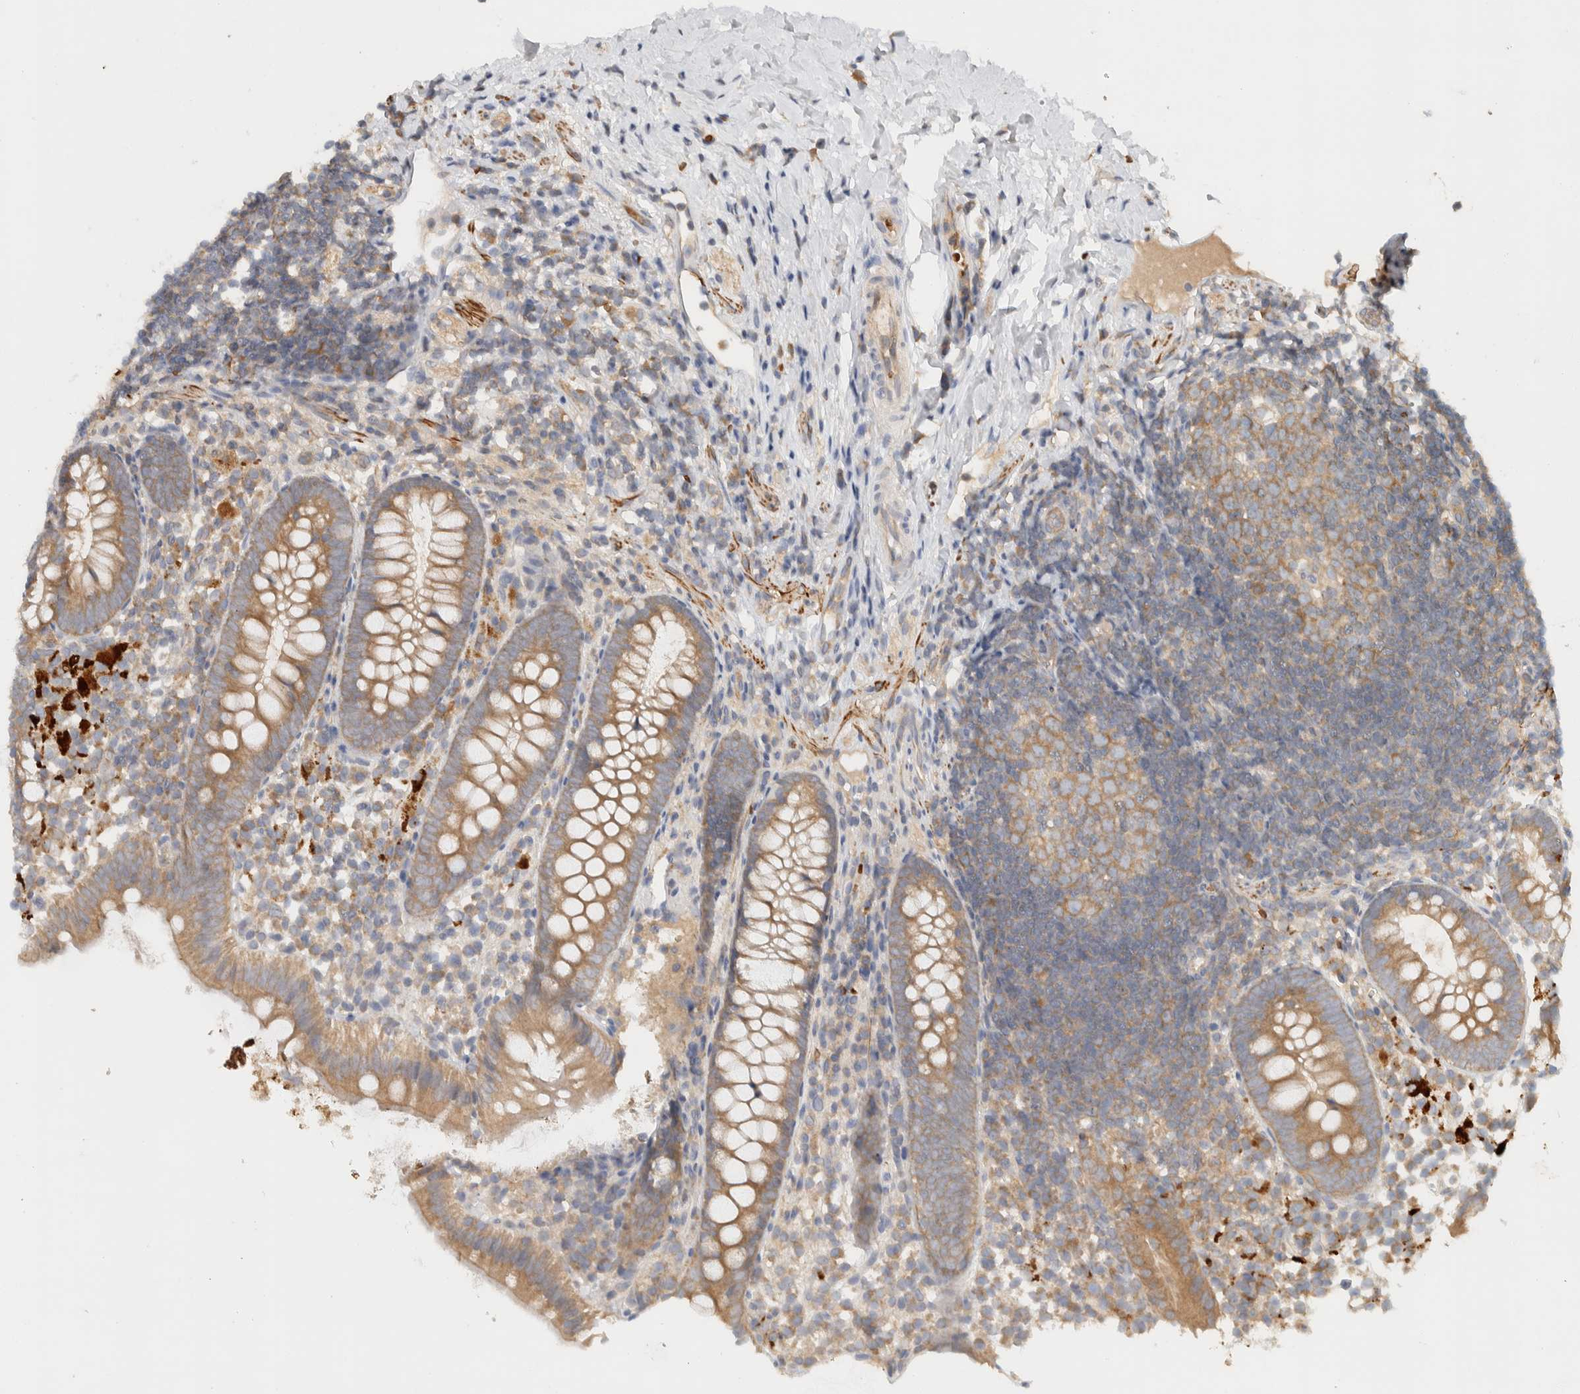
{"staining": {"intensity": "moderate", "quantity": ">75%", "location": "cytoplasmic/membranous"}, "tissue": "appendix", "cell_type": "Glandular cells", "image_type": "normal", "snomed": [{"axis": "morphology", "description": "Normal tissue, NOS"}, {"axis": "topography", "description": "Appendix"}], "caption": "Moderate cytoplasmic/membranous protein positivity is identified in approximately >75% of glandular cells in appendix.", "gene": "TTI2", "patient": {"sex": "female", "age": 20}}